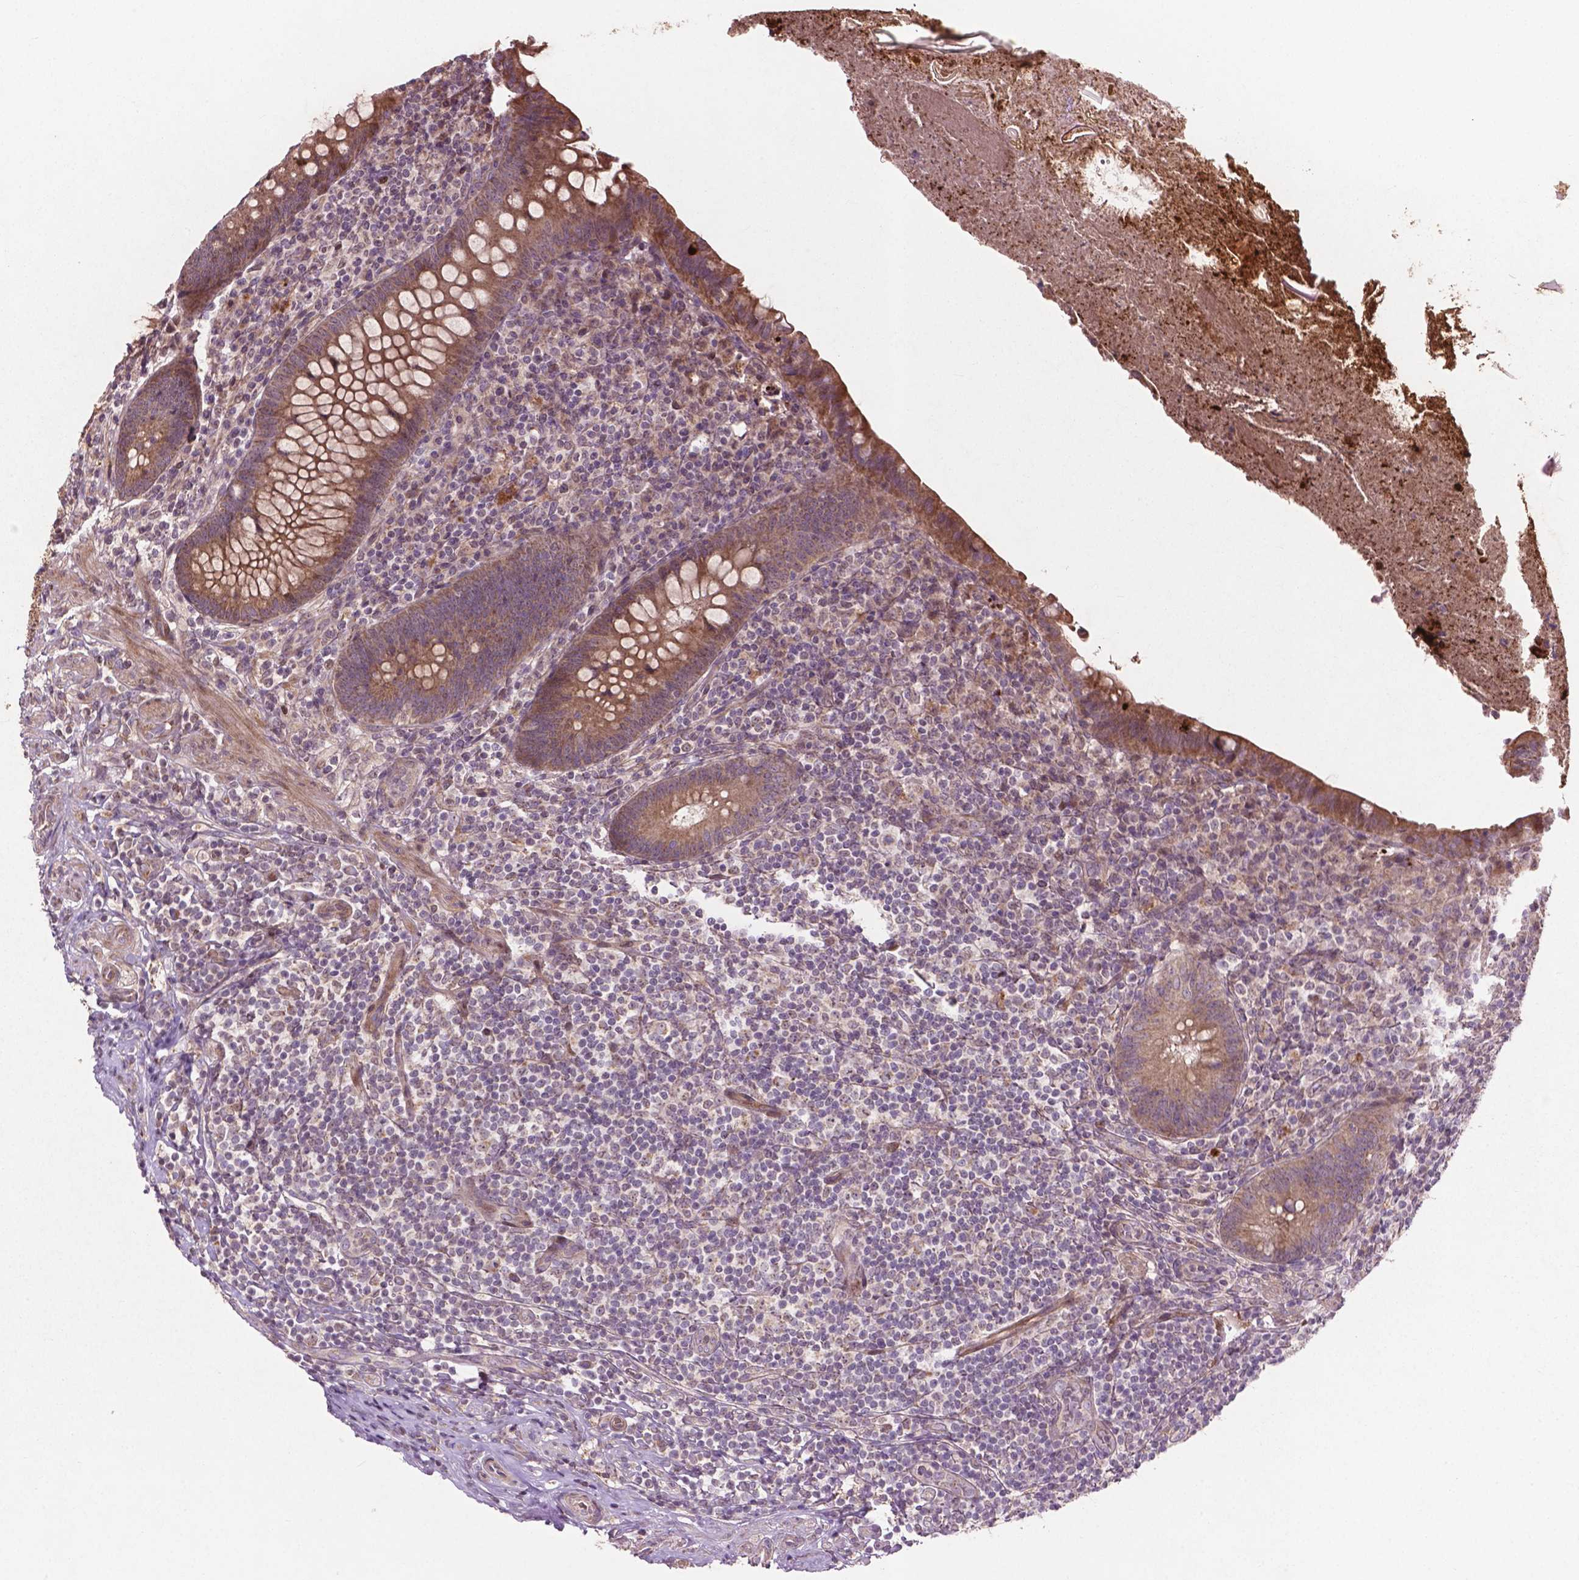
{"staining": {"intensity": "moderate", "quantity": ">75%", "location": "cytoplasmic/membranous"}, "tissue": "appendix", "cell_type": "Glandular cells", "image_type": "normal", "snomed": [{"axis": "morphology", "description": "Normal tissue, NOS"}, {"axis": "topography", "description": "Appendix"}], "caption": "Unremarkable appendix reveals moderate cytoplasmic/membranous positivity in about >75% of glandular cells, visualized by immunohistochemistry. (Brightfield microscopy of DAB IHC at high magnification).", "gene": "B3GALNT2", "patient": {"sex": "male", "age": 47}}